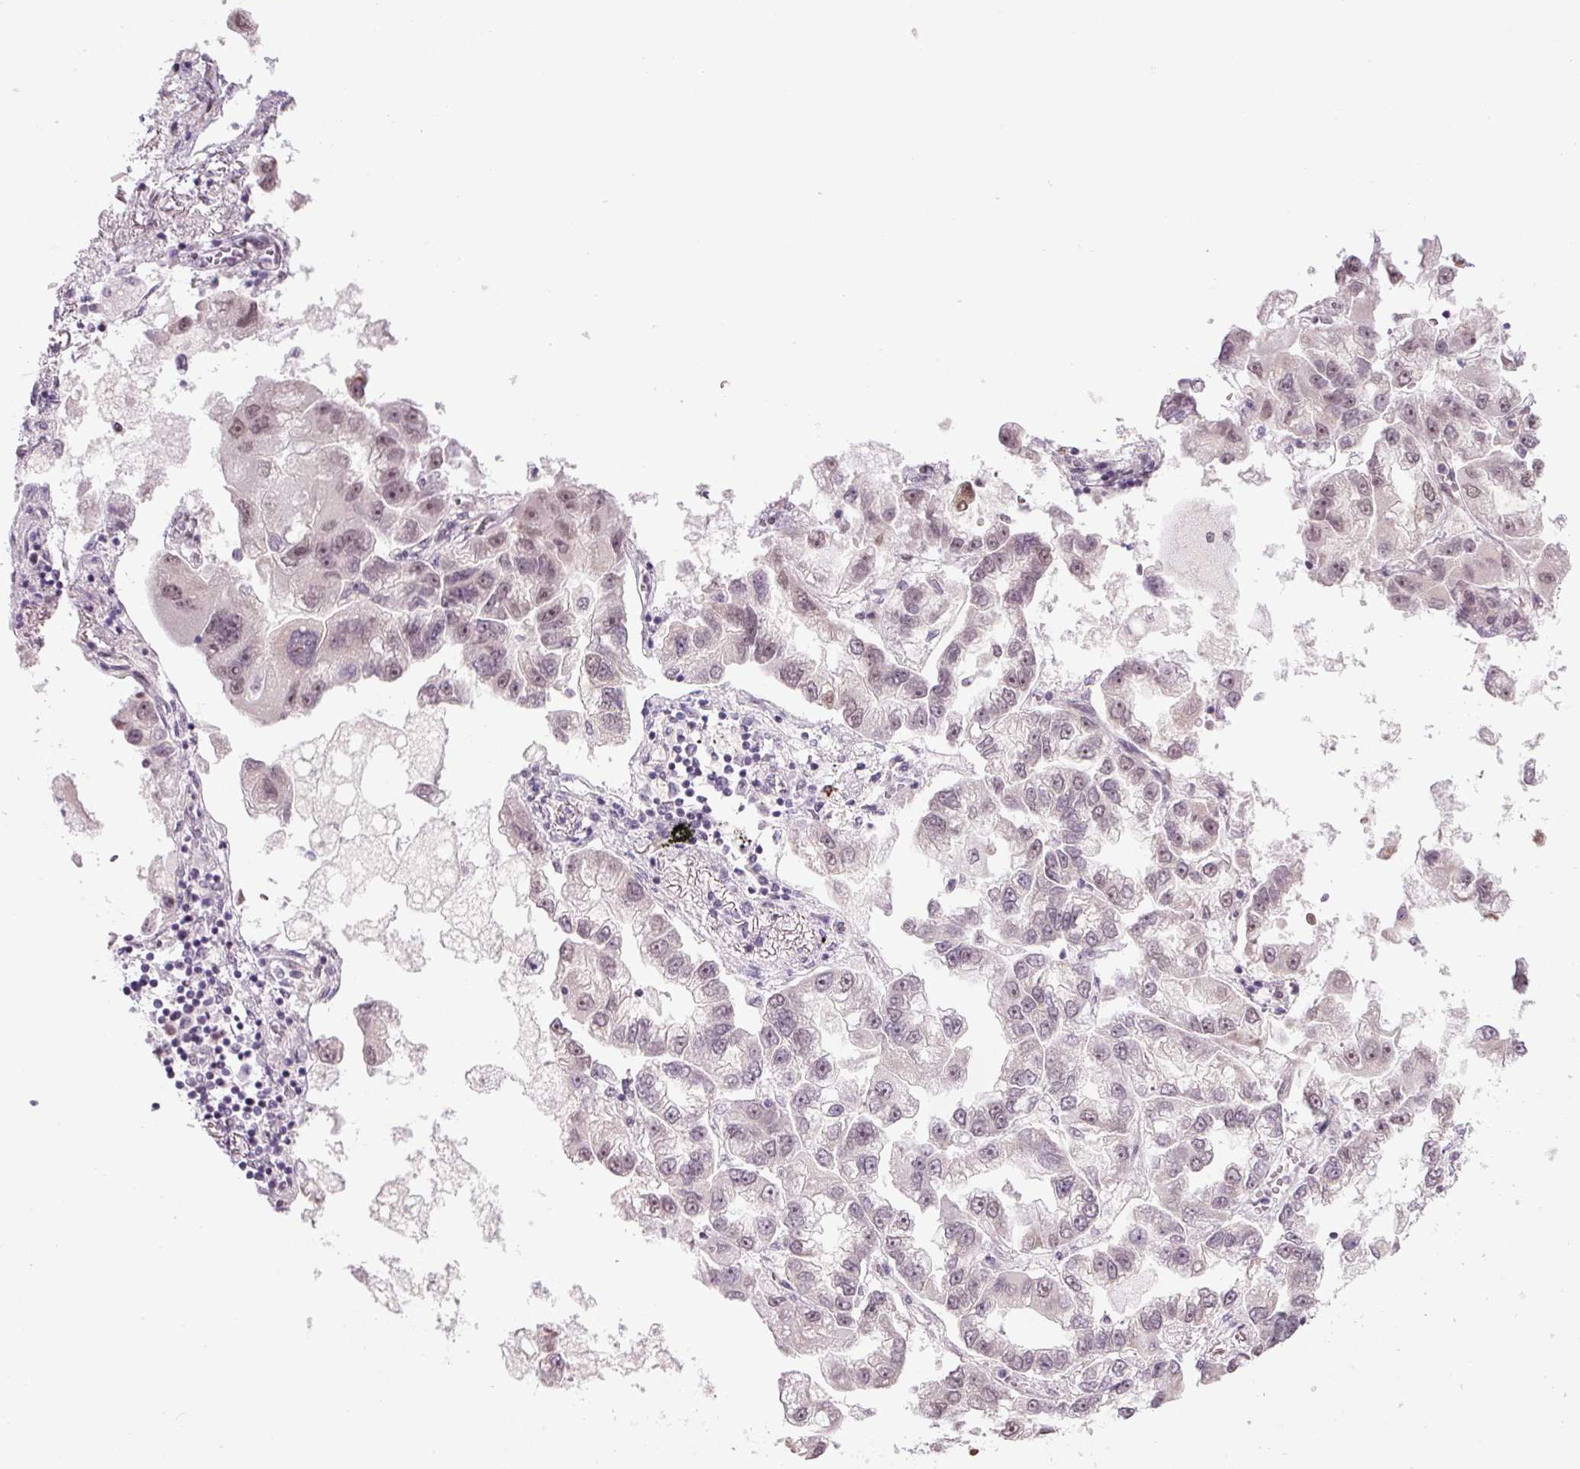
{"staining": {"intensity": "moderate", "quantity": "<25%", "location": "nuclear"}, "tissue": "lung cancer", "cell_type": "Tumor cells", "image_type": "cancer", "snomed": [{"axis": "morphology", "description": "Adenocarcinoma, NOS"}, {"axis": "topography", "description": "Lung"}], "caption": "About <25% of tumor cells in human lung cancer display moderate nuclear protein expression as visualized by brown immunohistochemical staining.", "gene": "TCFL5", "patient": {"sex": "female", "age": 54}}